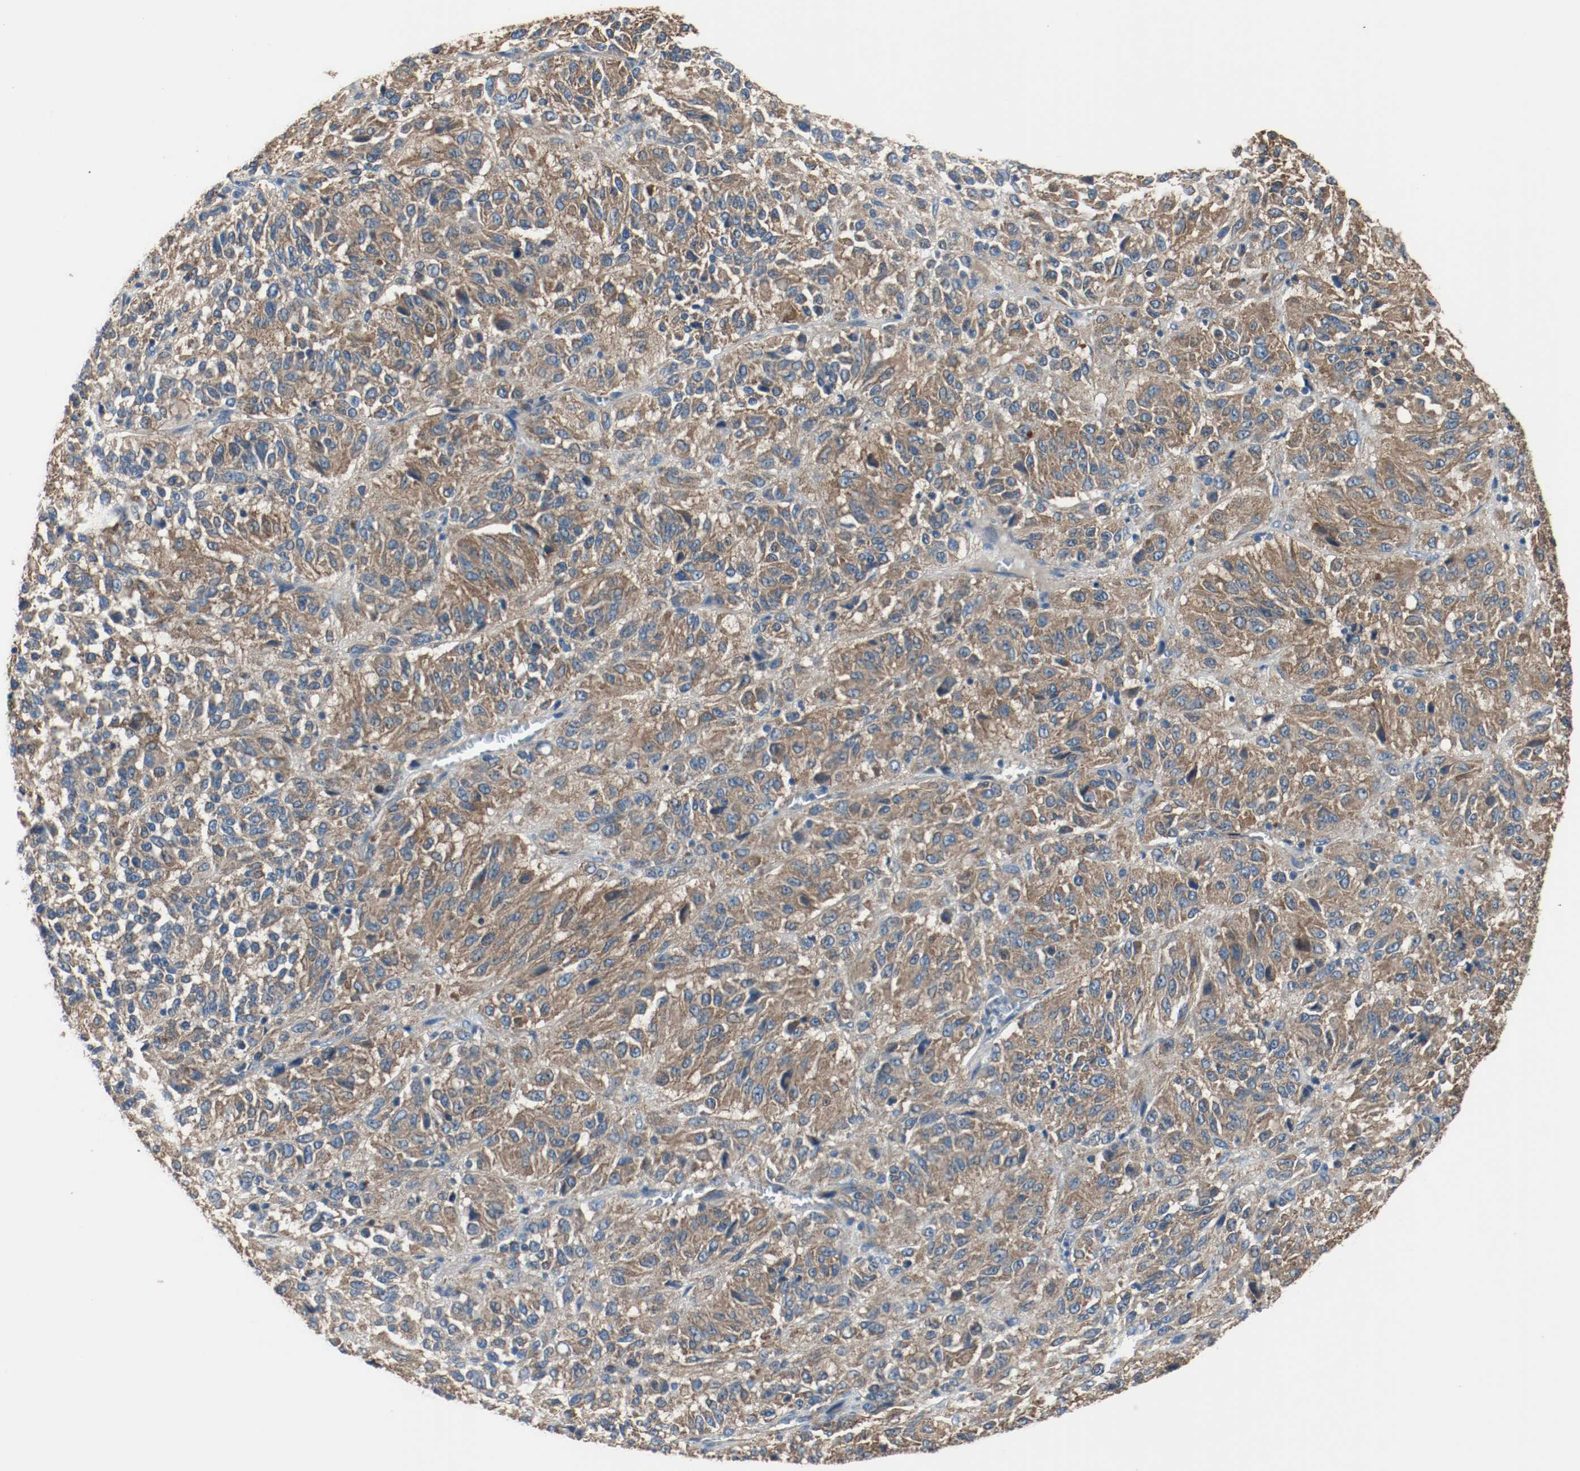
{"staining": {"intensity": "moderate", "quantity": ">75%", "location": "cytoplasmic/membranous"}, "tissue": "melanoma", "cell_type": "Tumor cells", "image_type": "cancer", "snomed": [{"axis": "morphology", "description": "Malignant melanoma, Metastatic site"}, {"axis": "topography", "description": "Lung"}], "caption": "Immunohistochemical staining of human malignant melanoma (metastatic site) shows medium levels of moderate cytoplasmic/membranous positivity in approximately >75% of tumor cells.", "gene": "TUBA3D", "patient": {"sex": "male", "age": 64}}